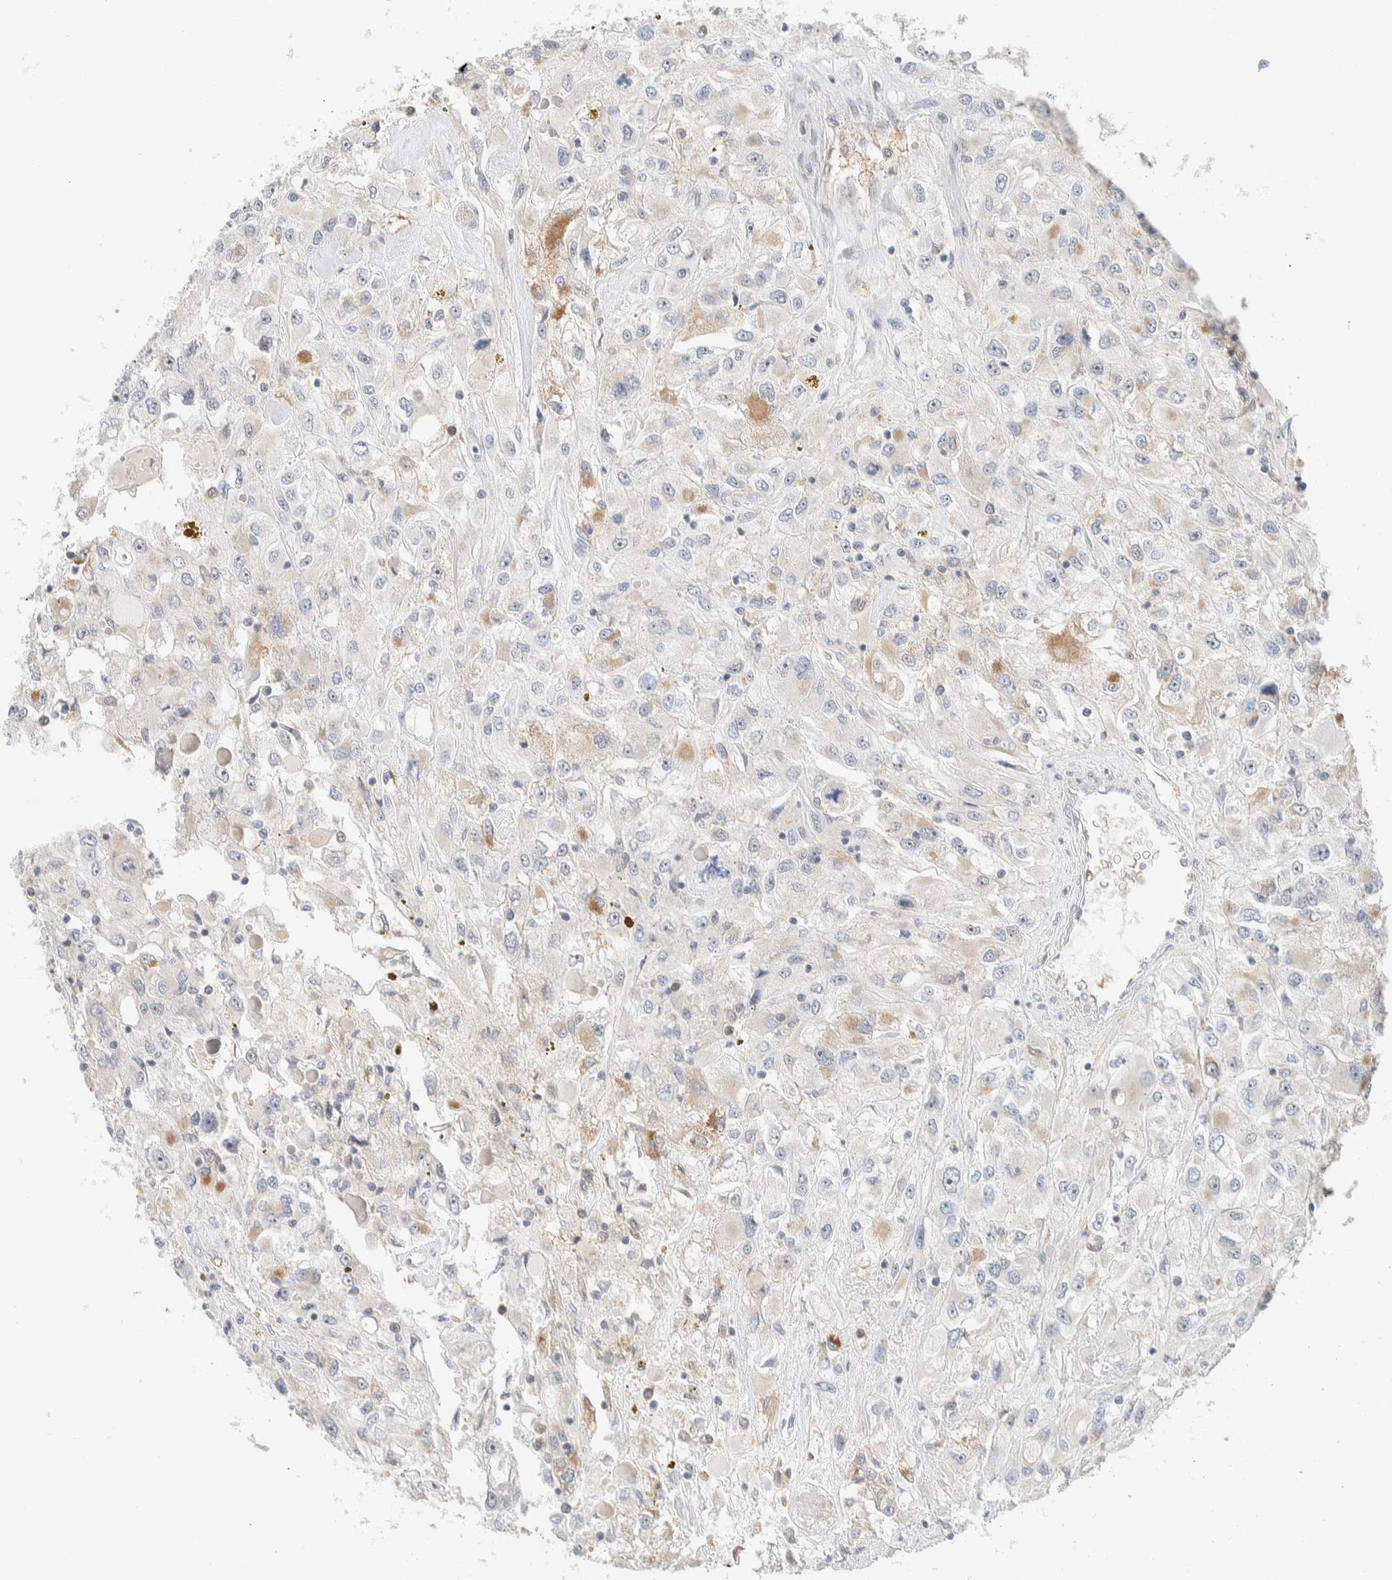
{"staining": {"intensity": "moderate", "quantity": "<25%", "location": "cytoplasmic/membranous"}, "tissue": "renal cancer", "cell_type": "Tumor cells", "image_type": "cancer", "snomed": [{"axis": "morphology", "description": "Adenocarcinoma, NOS"}, {"axis": "topography", "description": "Kidney"}], "caption": "High-power microscopy captured an immunohistochemistry (IHC) histopathology image of renal cancer (adenocarcinoma), revealing moderate cytoplasmic/membranous expression in approximately <25% of tumor cells. (DAB (3,3'-diaminobenzidine) IHC, brown staining for protein, blue staining for nuclei).", "gene": "HDHD3", "patient": {"sex": "female", "age": 52}}